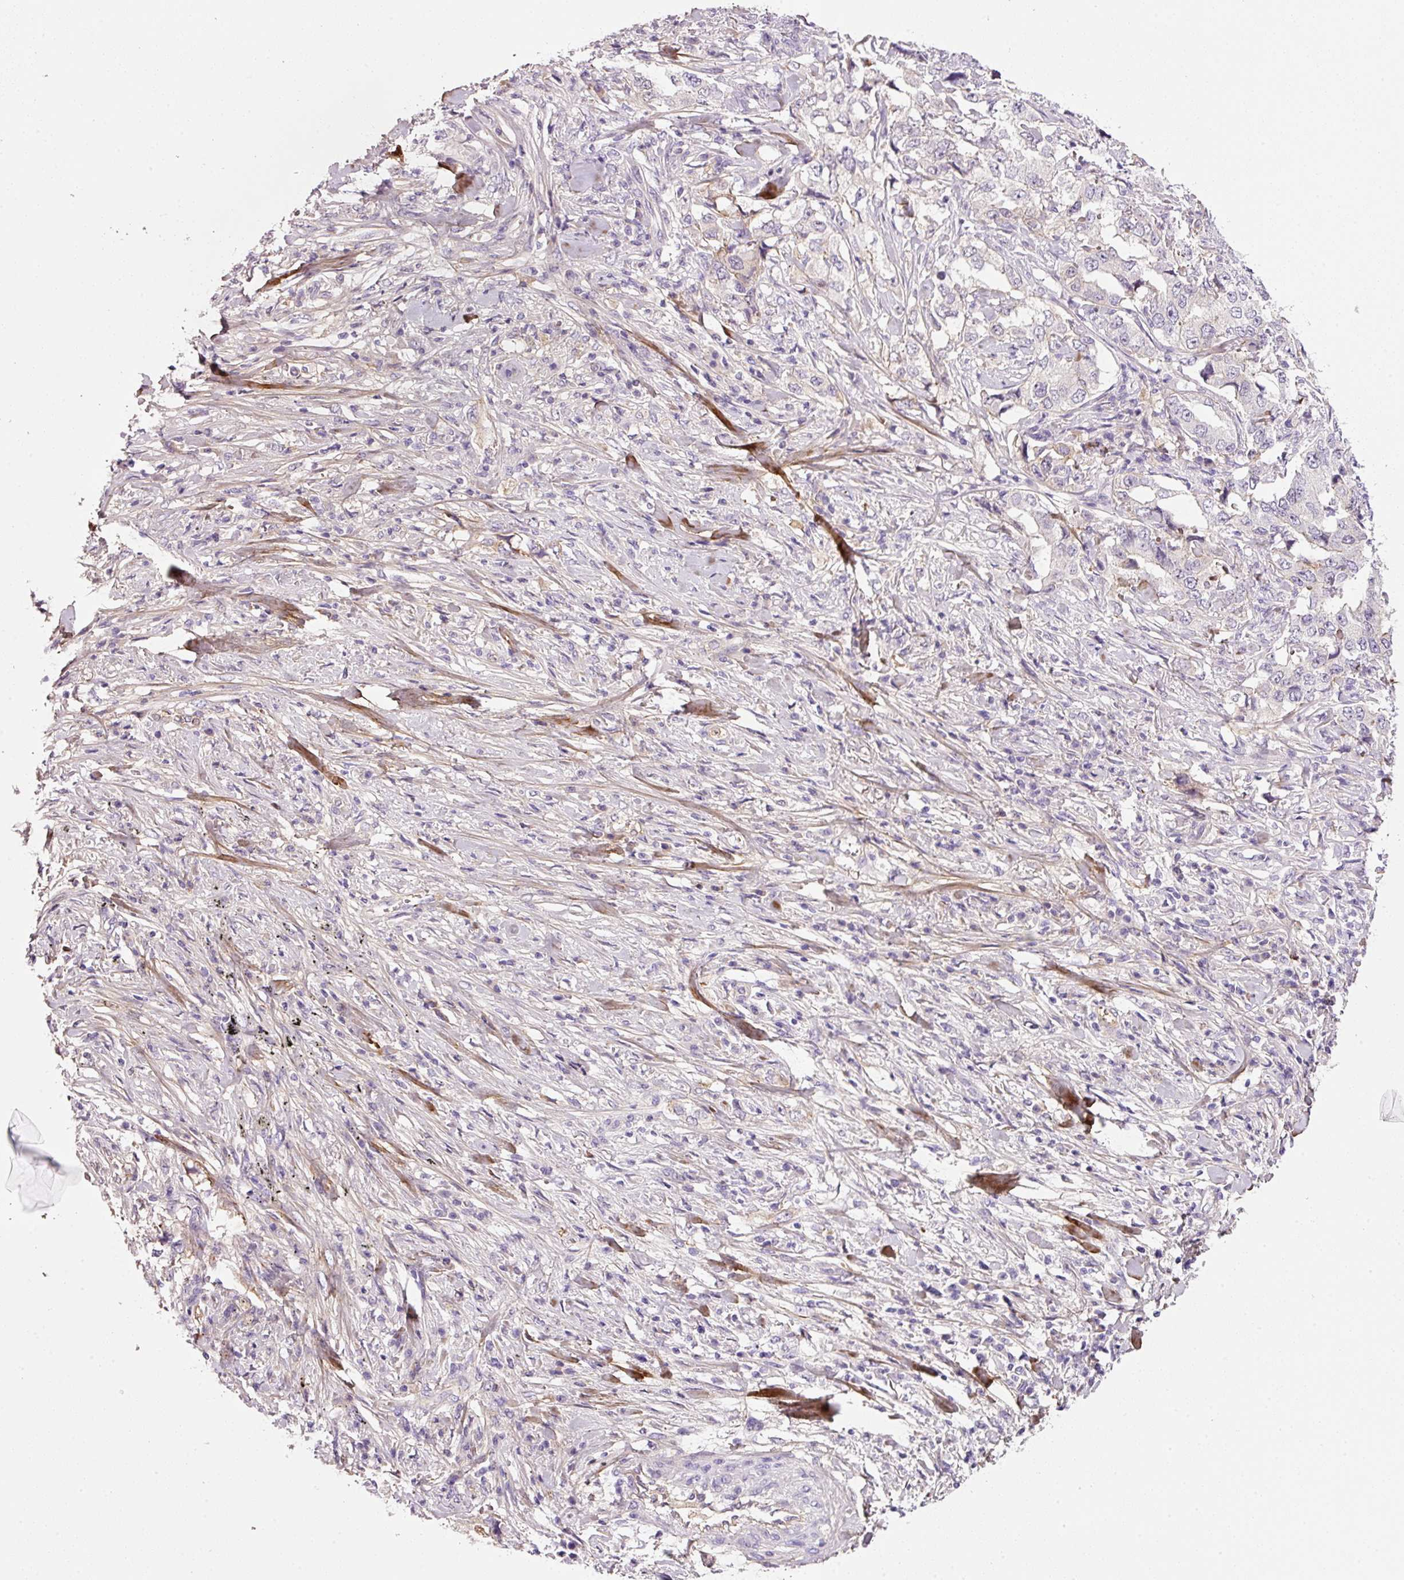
{"staining": {"intensity": "negative", "quantity": "none", "location": "none"}, "tissue": "lung cancer", "cell_type": "Tumor cells", "image_type": "cancer", "snomed": [{"axis": "morphology", "description": "Adenocarcinoma, NOS"}, {"axis": "topography", "description": "Lung"}], "caption": "High power microscopy photomicrograph of an immunohistochemistry photomicrograph of lung adenocarcinoma, revealing no significant expression in tumor cells.", "gene": "SOS2", "patient": {"sex": "female", "age": 51}}